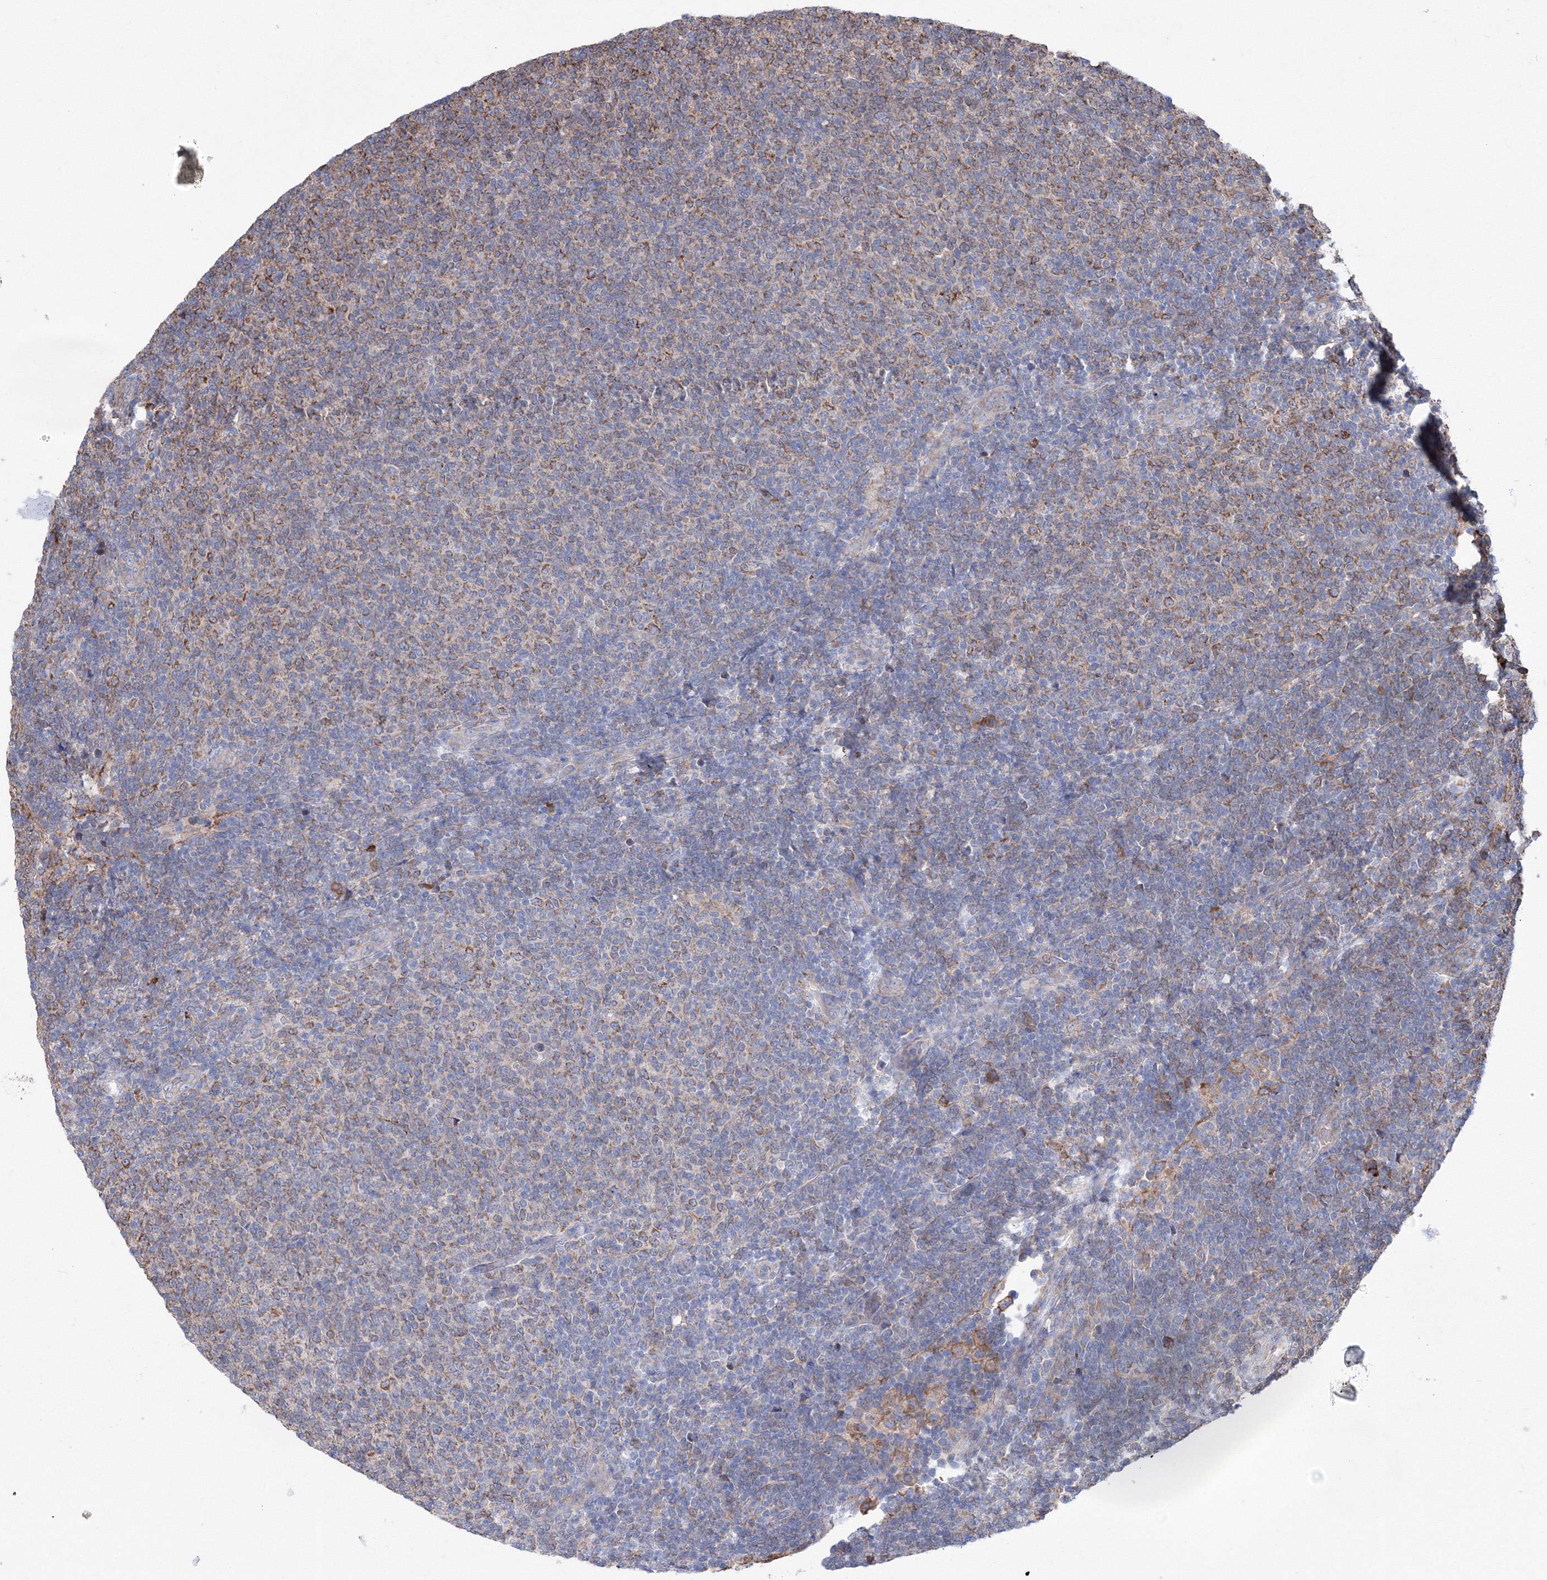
{"staining": {"intensity": "moderate", "quantity": ">75%", "location": "cytoplasmic/membranous"}, "tissue": "lymphoma", "cell_type": "Tumor cells", "image_type": "cancer", "snomed": [{"axis": "morphology", "description": "Malignant lymphoma, non-Hodgkin's type, Low grade"}, {"axis": "topography", "description": "Lymph node"}], "caption": "Lymphoma was stained to show a protein in brown. There is medium levels of moderate cytoplasmic/membranous expression in approximately >75% of tumor cells.", "gene": "VPS8", "patient": {"sex": "male", "age": 66}}